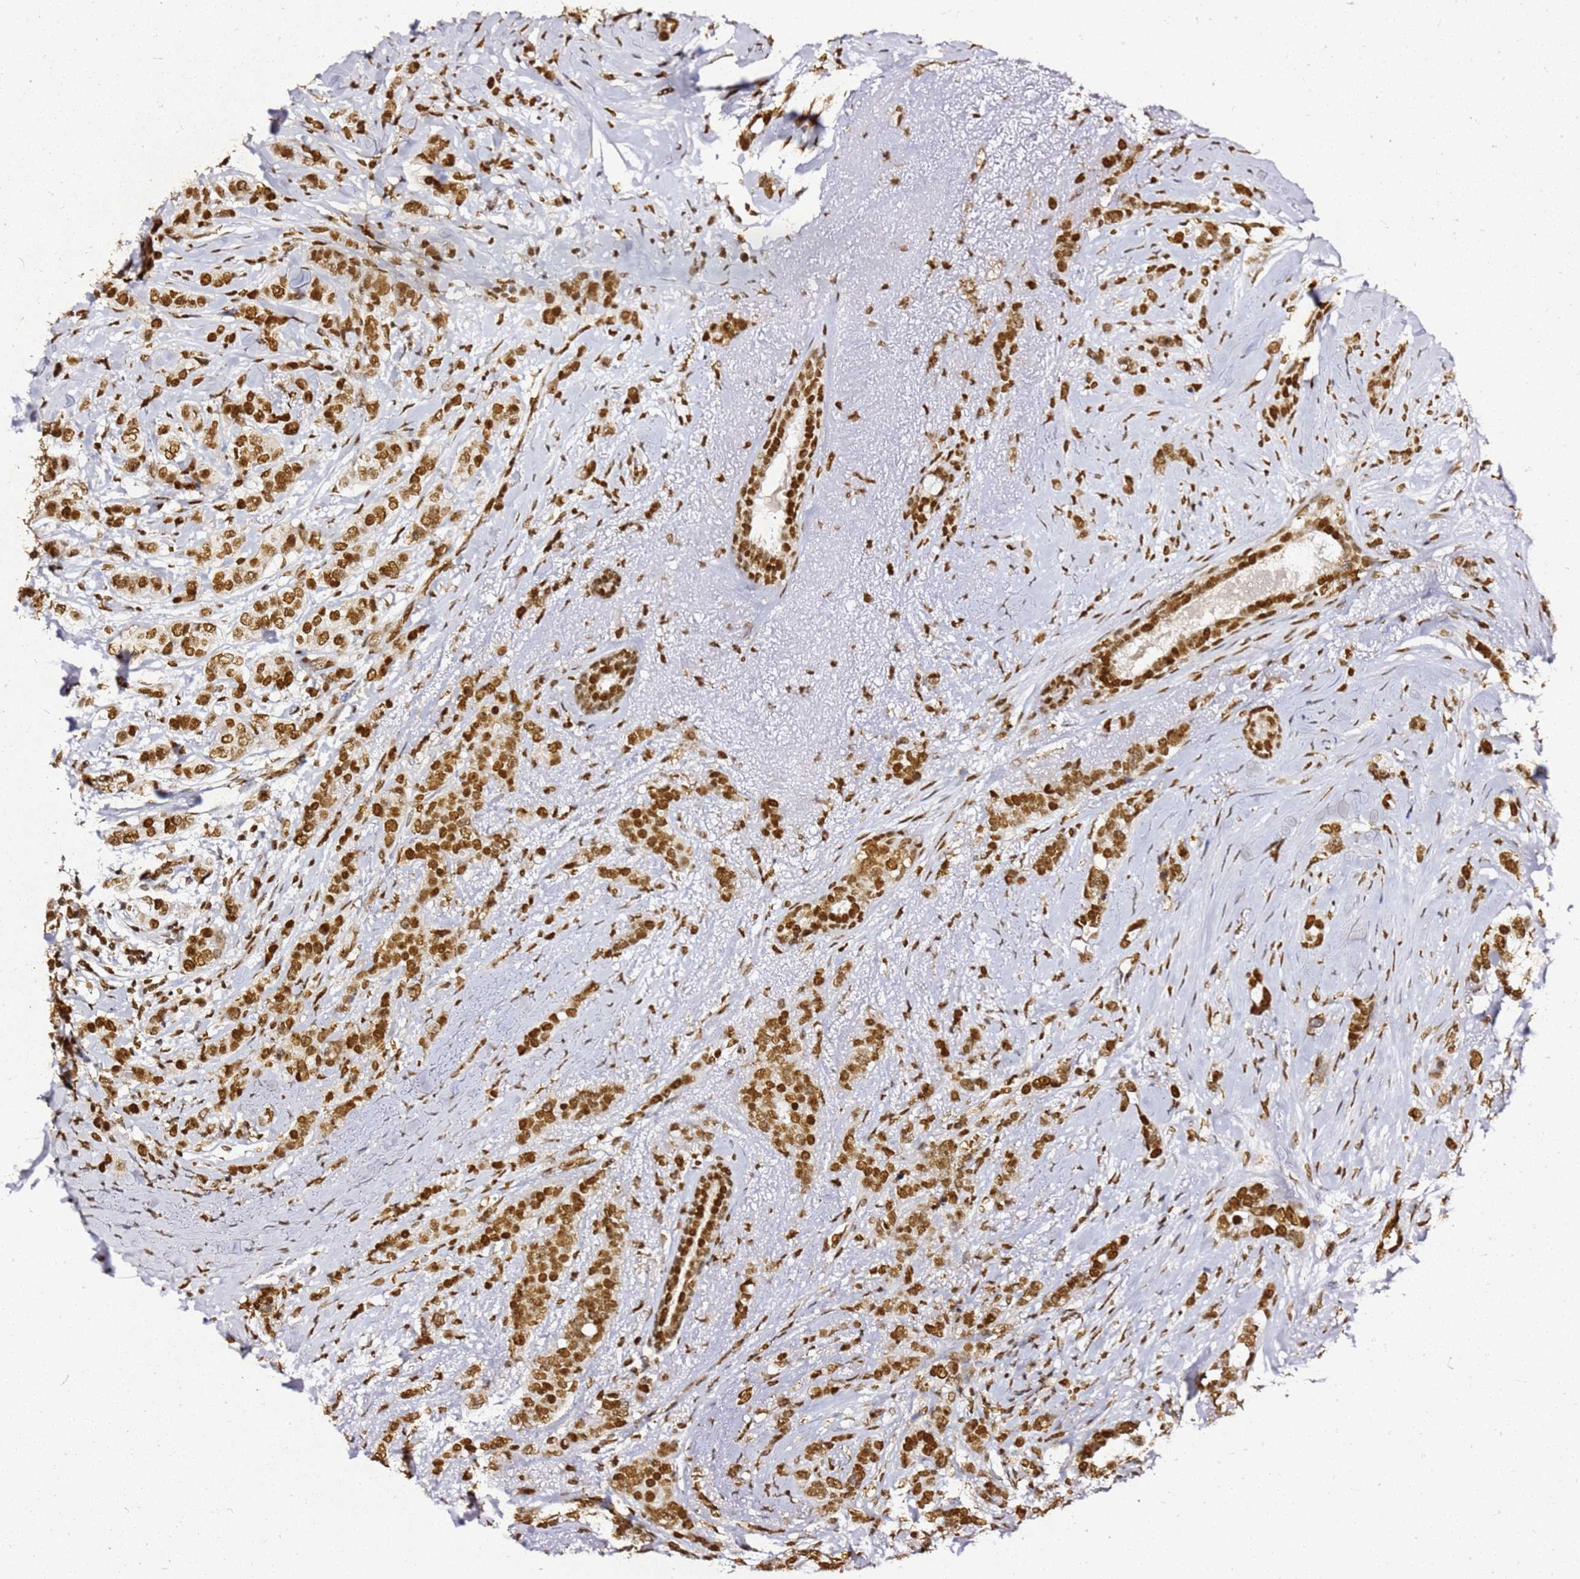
{"staining": {"intensity": "strong", "quantity": ">75%", "location": "nuclear"}, "tissue": "breast cancer", "cell_type": "Tumor cells", "image_type": "cancer", "snomed": [{"axis": "morphology", "description": "Lobular carcinoma"}, {"axis": "topography", "description": "Breast"}], "caption": "Immunohistochemistry (IHC) image of human breast lobular carcinoma stained for a protein (brown), which demonstrates high levels of strong nuclear staining in approximately >75% of tumor cells.", "gene": "APEX1", "patient": {"sex": "female", "age": 51}}